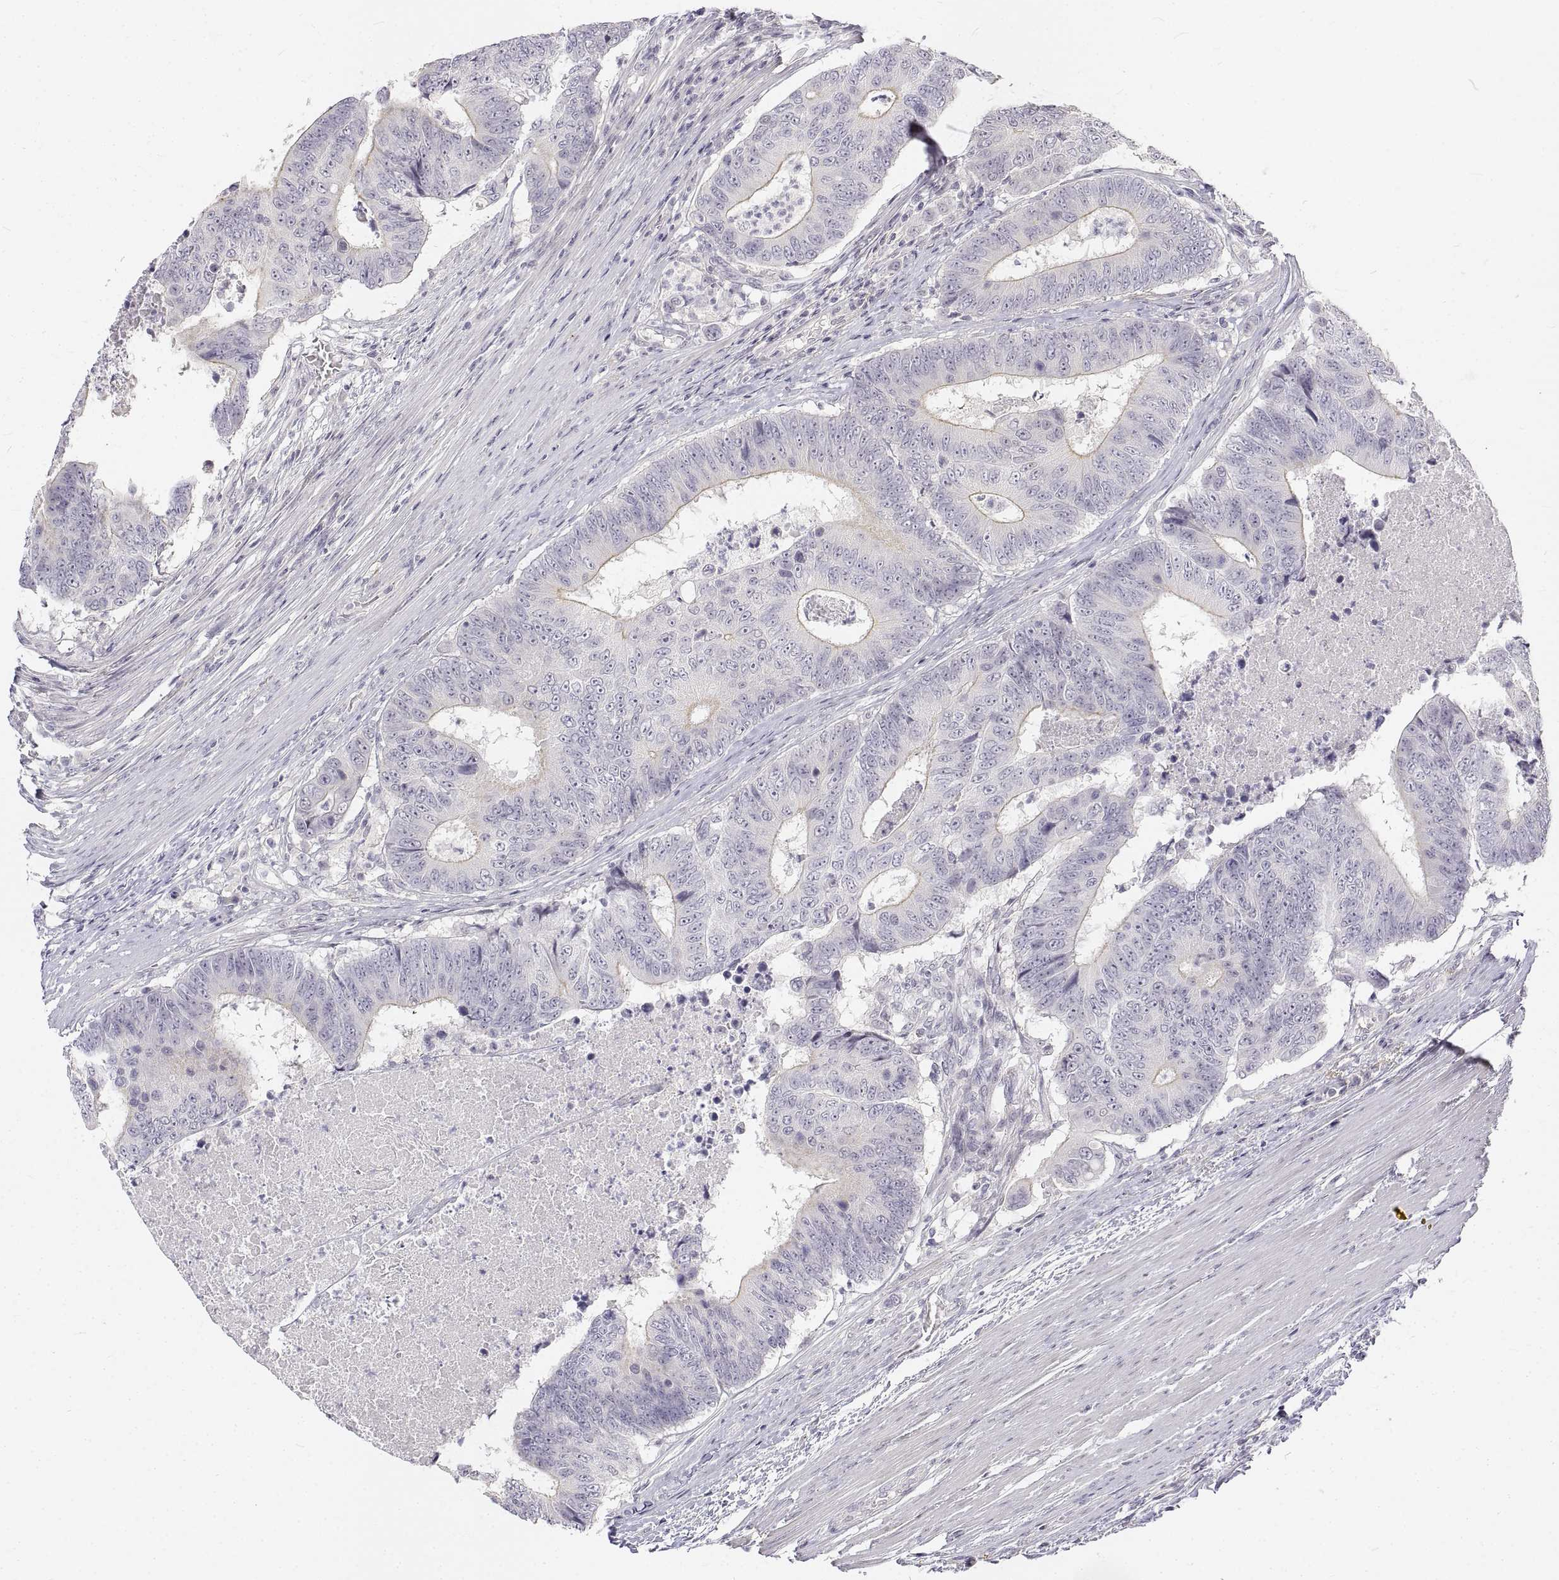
{"staining": {"intensity": "weak", "quantity": "25%-75%", "location": "cytoplasmic/membranous"}, "tissue": "colorectal cancer", "cell_type": "Tumor cells", "image_type": "cancer", "snomed": [{"axis": "morphology", "description": "Adenocarcinoma, NOS"}, {"axis": "topography", "description": "Colon"}], "caption": "IHC micrograph of adenocarcinoma (colorectal) stained for a protein (brown), which demonstrates low levels of weak cytoplasmic/membranous staining in approximately 25%-75% of tumor cells.", "gene": "ANO2", "patient": {"sex": "female", "age": 48}}